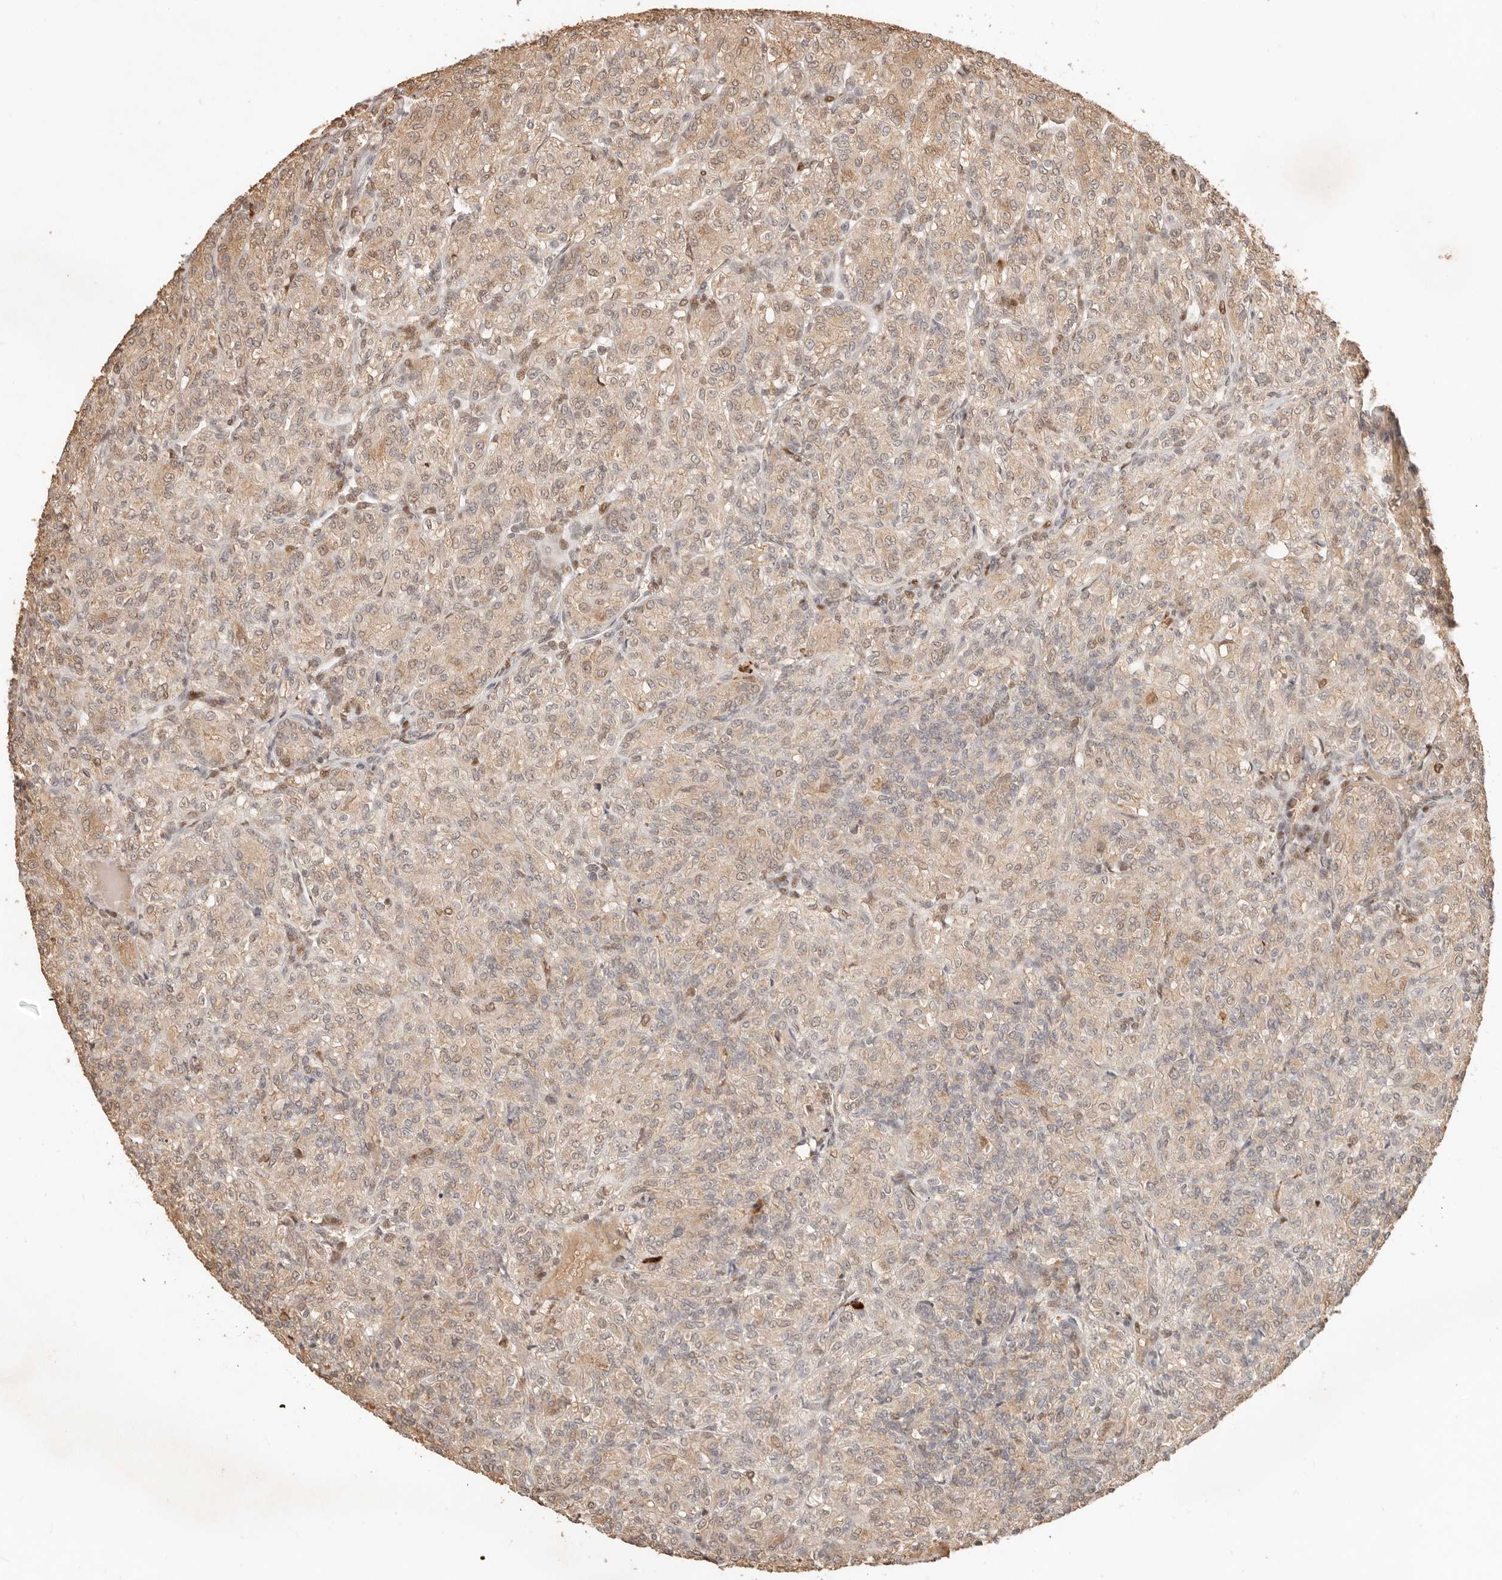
{"staining": {"intensity": "weak", "quantity": "25%-75%", "location": "cytoplasmic/membranous"}, "tissue": "renal cancer", "cell_type": "Tumor cells", "image_type": "cancer", "snomed": [{"axis": "morphology", "description": "Adenocarcinoma, NOS"}, {"axis": "topography", "description": "Kidney"}], "caption": "This histopathology image displays immunohistochemistry staining of human renal adenocarcinoma, with low weak cytoplasmic/membranous staining in about 25%-75% of tumor cells.", "gene": "NPAS2", "patient": {"sex": "male", "age": 77}}